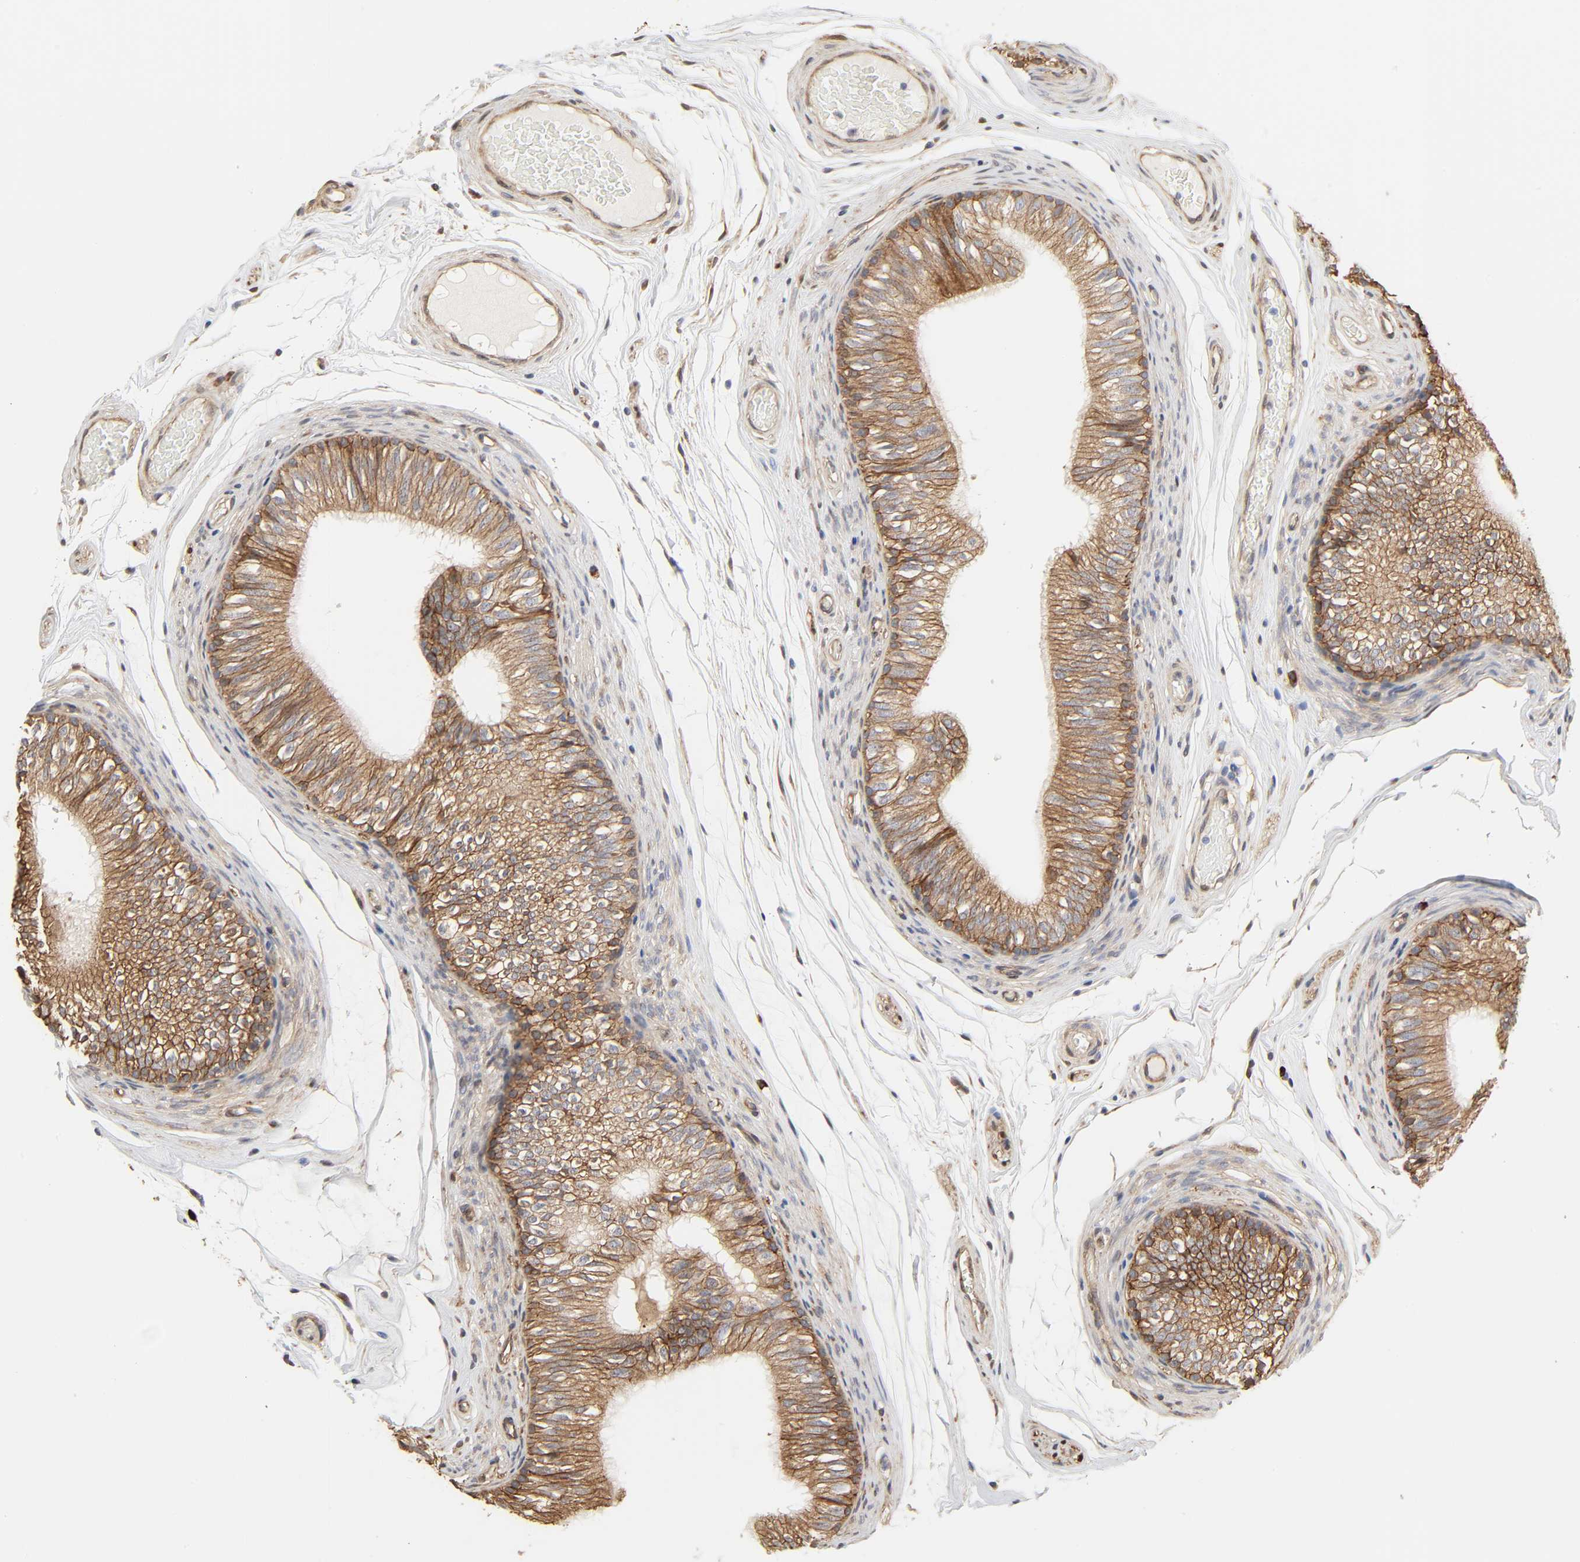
{"staining": {"intensity": "strong", "quantity": ">75%", "location": "cytoplasmic/membranous"}, "tissue": "epididymis", "cell_type": "Glandular cells", "image_type": "normal", "snomed": [{"axis": "morphology", "description": "Normal tissue, NOS"}, {"axis": "topography", "description": "Testis"}, {"axis": "topography", "description": "Epididymis"}], "caption": "The micrograph reveals a brown stain indicating the presence of a protein in the cytoplasmic/membranous of glandular cells in epididymis. The staining was performed using DAB, with brown indicating positive protein expression. Nuclei are stained blue with hematoxylin.", "gene": "NDRG2", "patient": {"sex": "male", "age": 36}}